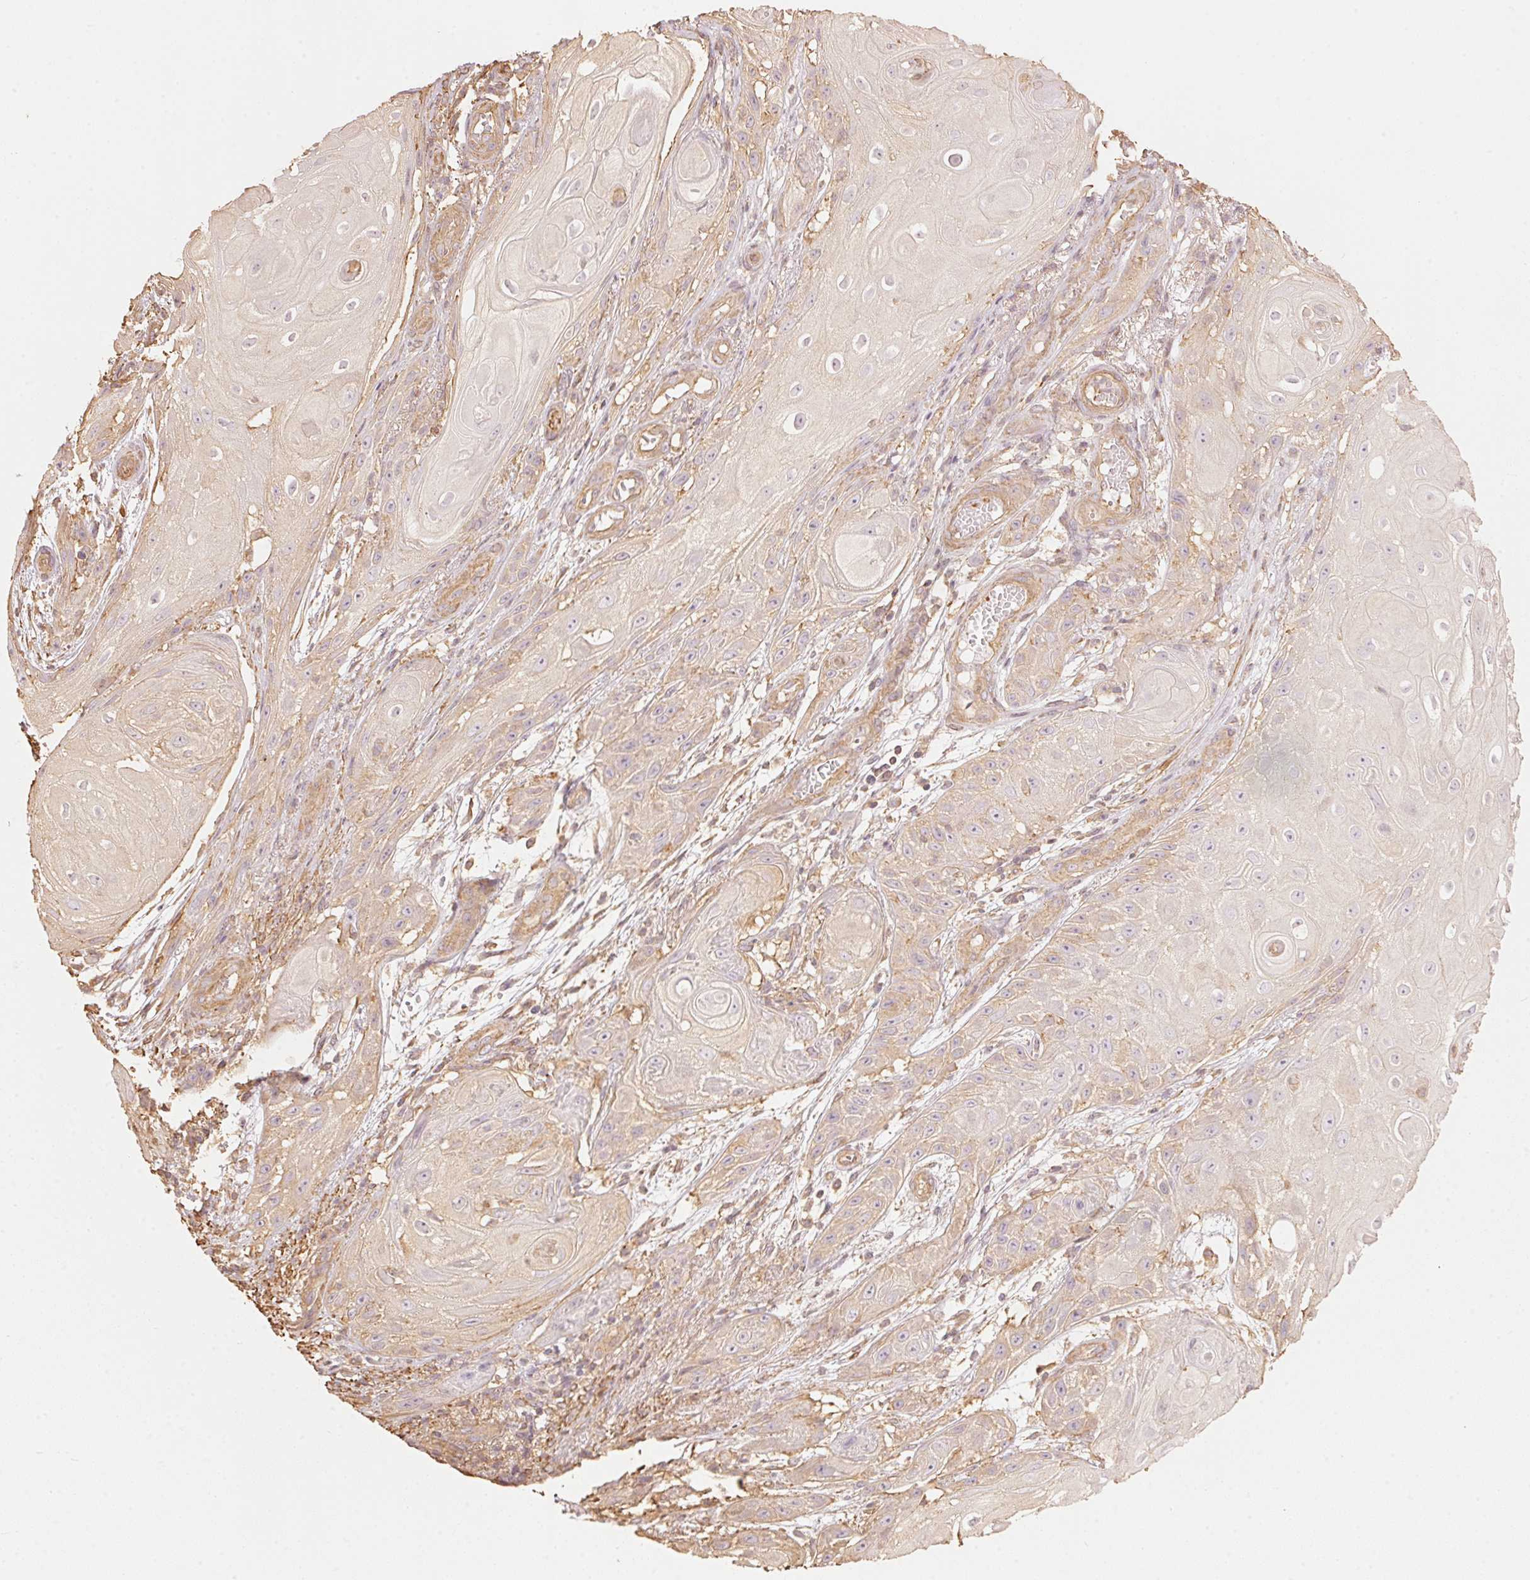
{"staining": {"intensity": "weak", "quantity": "<25%", "location": "cytoplasmic/membranous"}, "tissue": "skin cancer", "cell_type": "Tumor cells", "image_type": "cancer", "snomed": [{"axis": "morphology", "description": "Squamous cell carcinoma, NOS"}, {"axis": "topography", "description": "Skin"}], "caption": "High power microscopy photomicrograph of an immunohistochemistry (IHC) image of skin cancer (squamous cell carcinoma), revealing no significant staining in tumor cells.", "gene": "QDPR", "patient": {"sex": "male", "age": 62}}